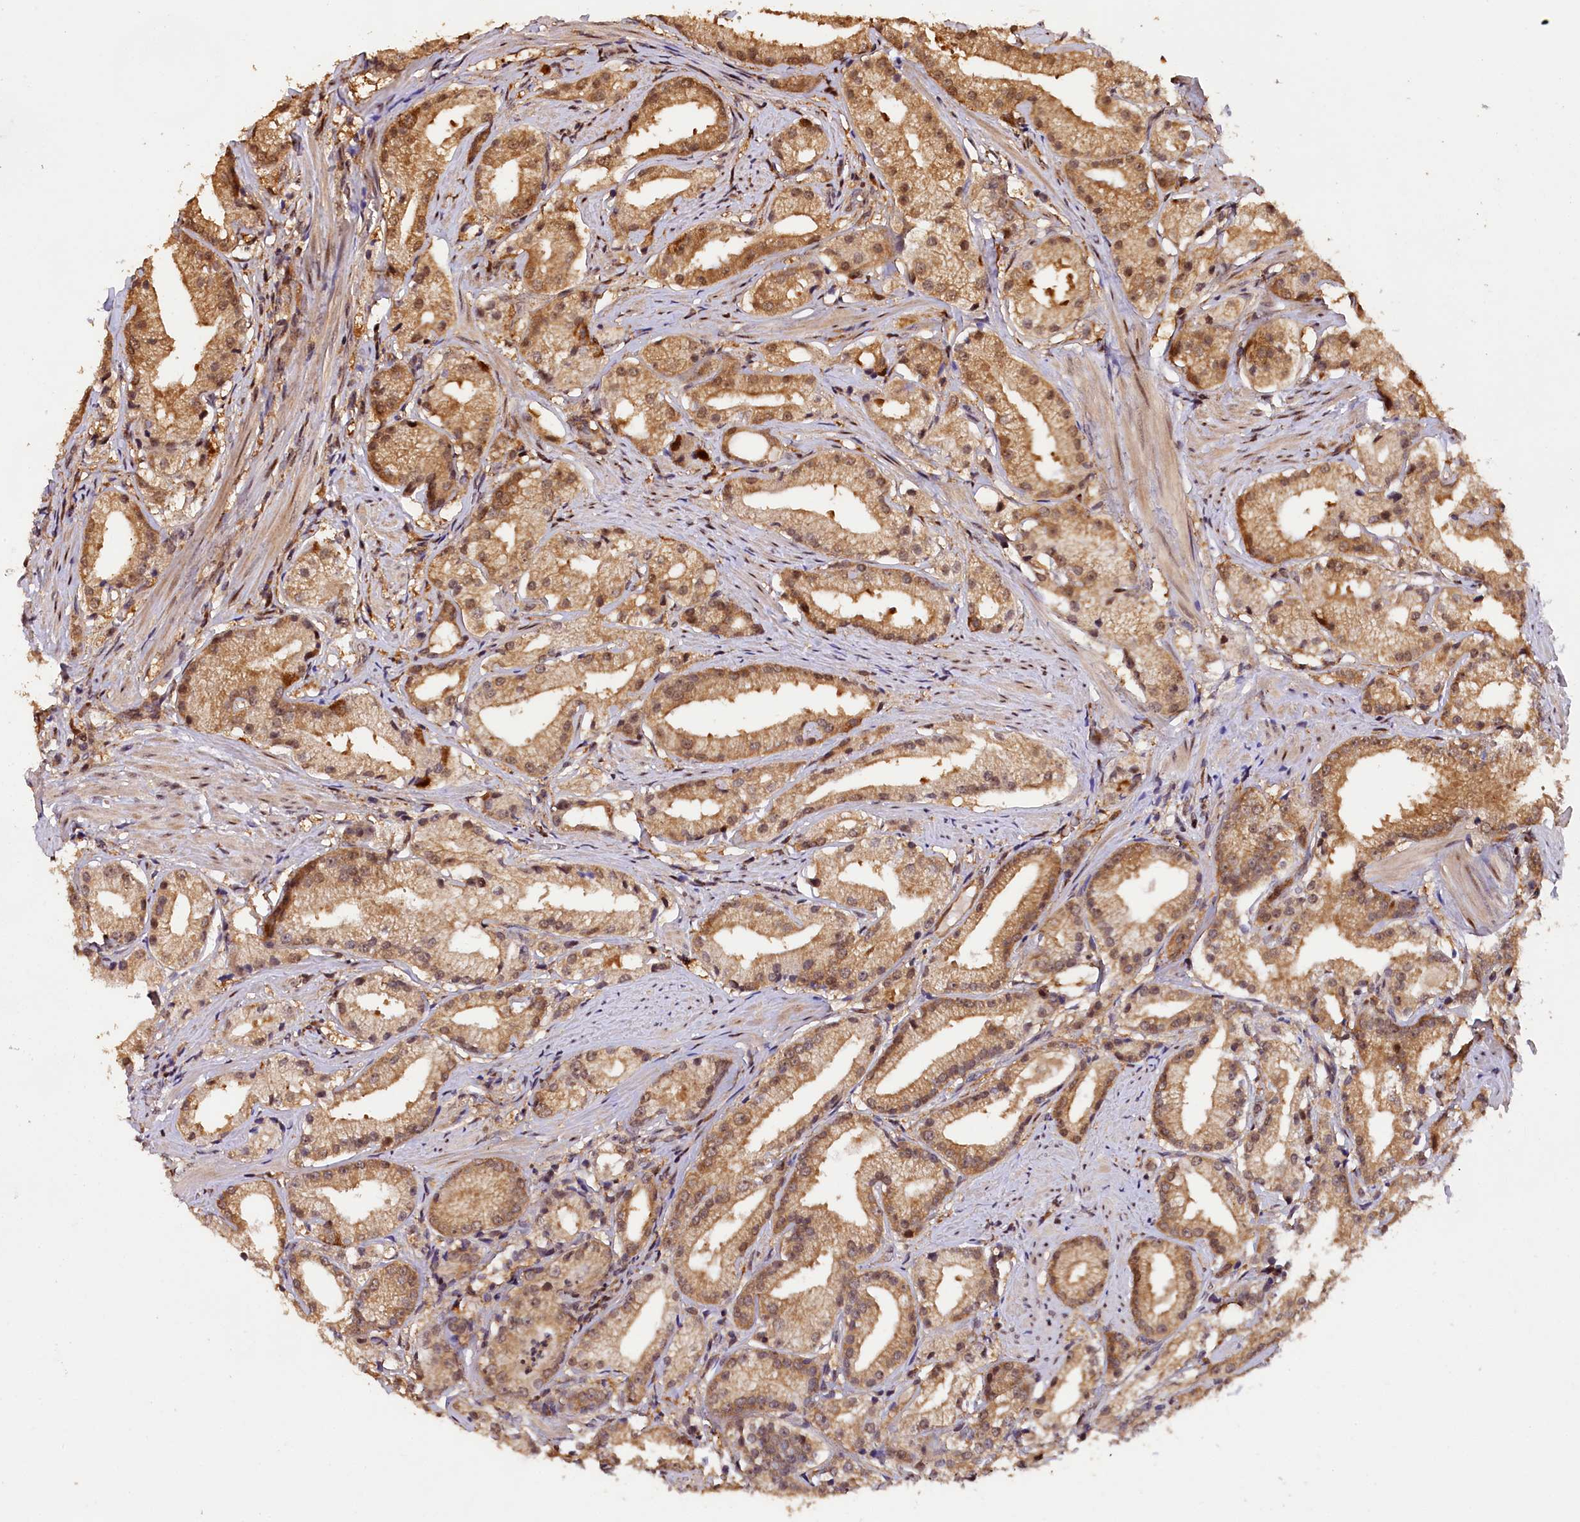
{"staining": {"intensity": "moderate", "quantity": ">75%", "location": "cytoplasmic/membranous,nuclear"}, "tissue": "prostate cancer", "cell_type": "Tumor cells", "image_type": "cancer", "snomed": [{"axis": "morphology", "description": "Adenocarcinoma, Low grade"}, {"axis": "topography", "description": "Prostate"}], "caption": "Moderate cytoplasmic/membranous and nuclear staining for a protein is identified in approximately >75% of tumor cells of prostate cancer (adenocarcinoma (low-grade)) using IHC.", "gene": "PHAF1", "patient": {"sex": "male", "age": 57}}